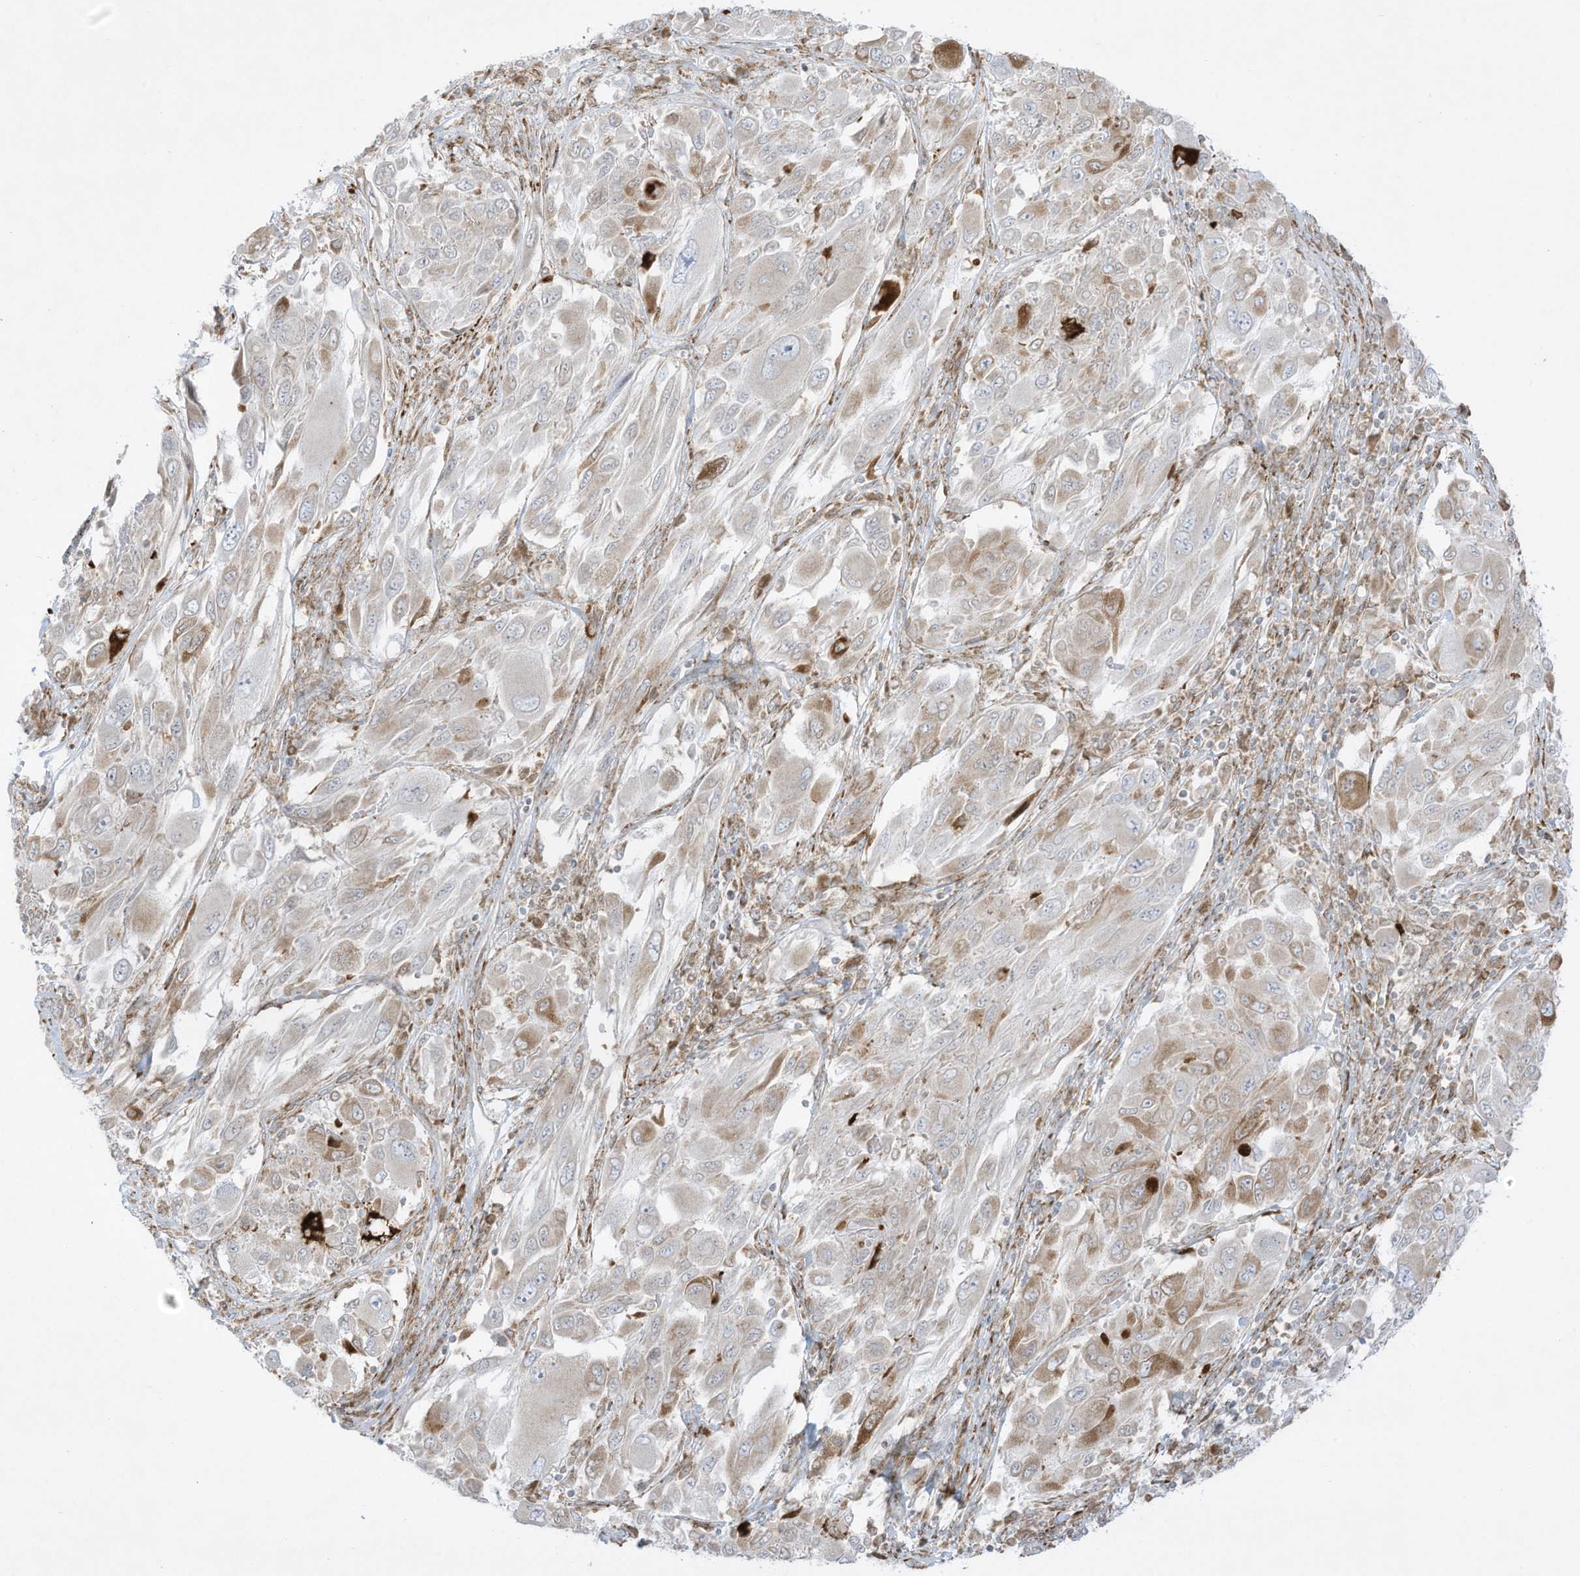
{"staining": {"intensity": "moderate", "quantity": "25%-75%", "location": "cytoplasmic/membranous"}, "tissue": "melanoma", "cell_type": "Tumor cells", "image_type": "cancer", "snomed": [{"axis": "morphology", "description": "Malignant melanoma, NOS"}, {"axis": "topography", "description": "Skin"}], "caption": "This photomicrograph shows immunohistochemistry (IHC) staining of melanoma, with medium moderate cytoplasmic/membranous staining in approximately 25%-75% of tumor cells.", "gene": "PTK6", "patient": {"sex": "female", "age": 91}}